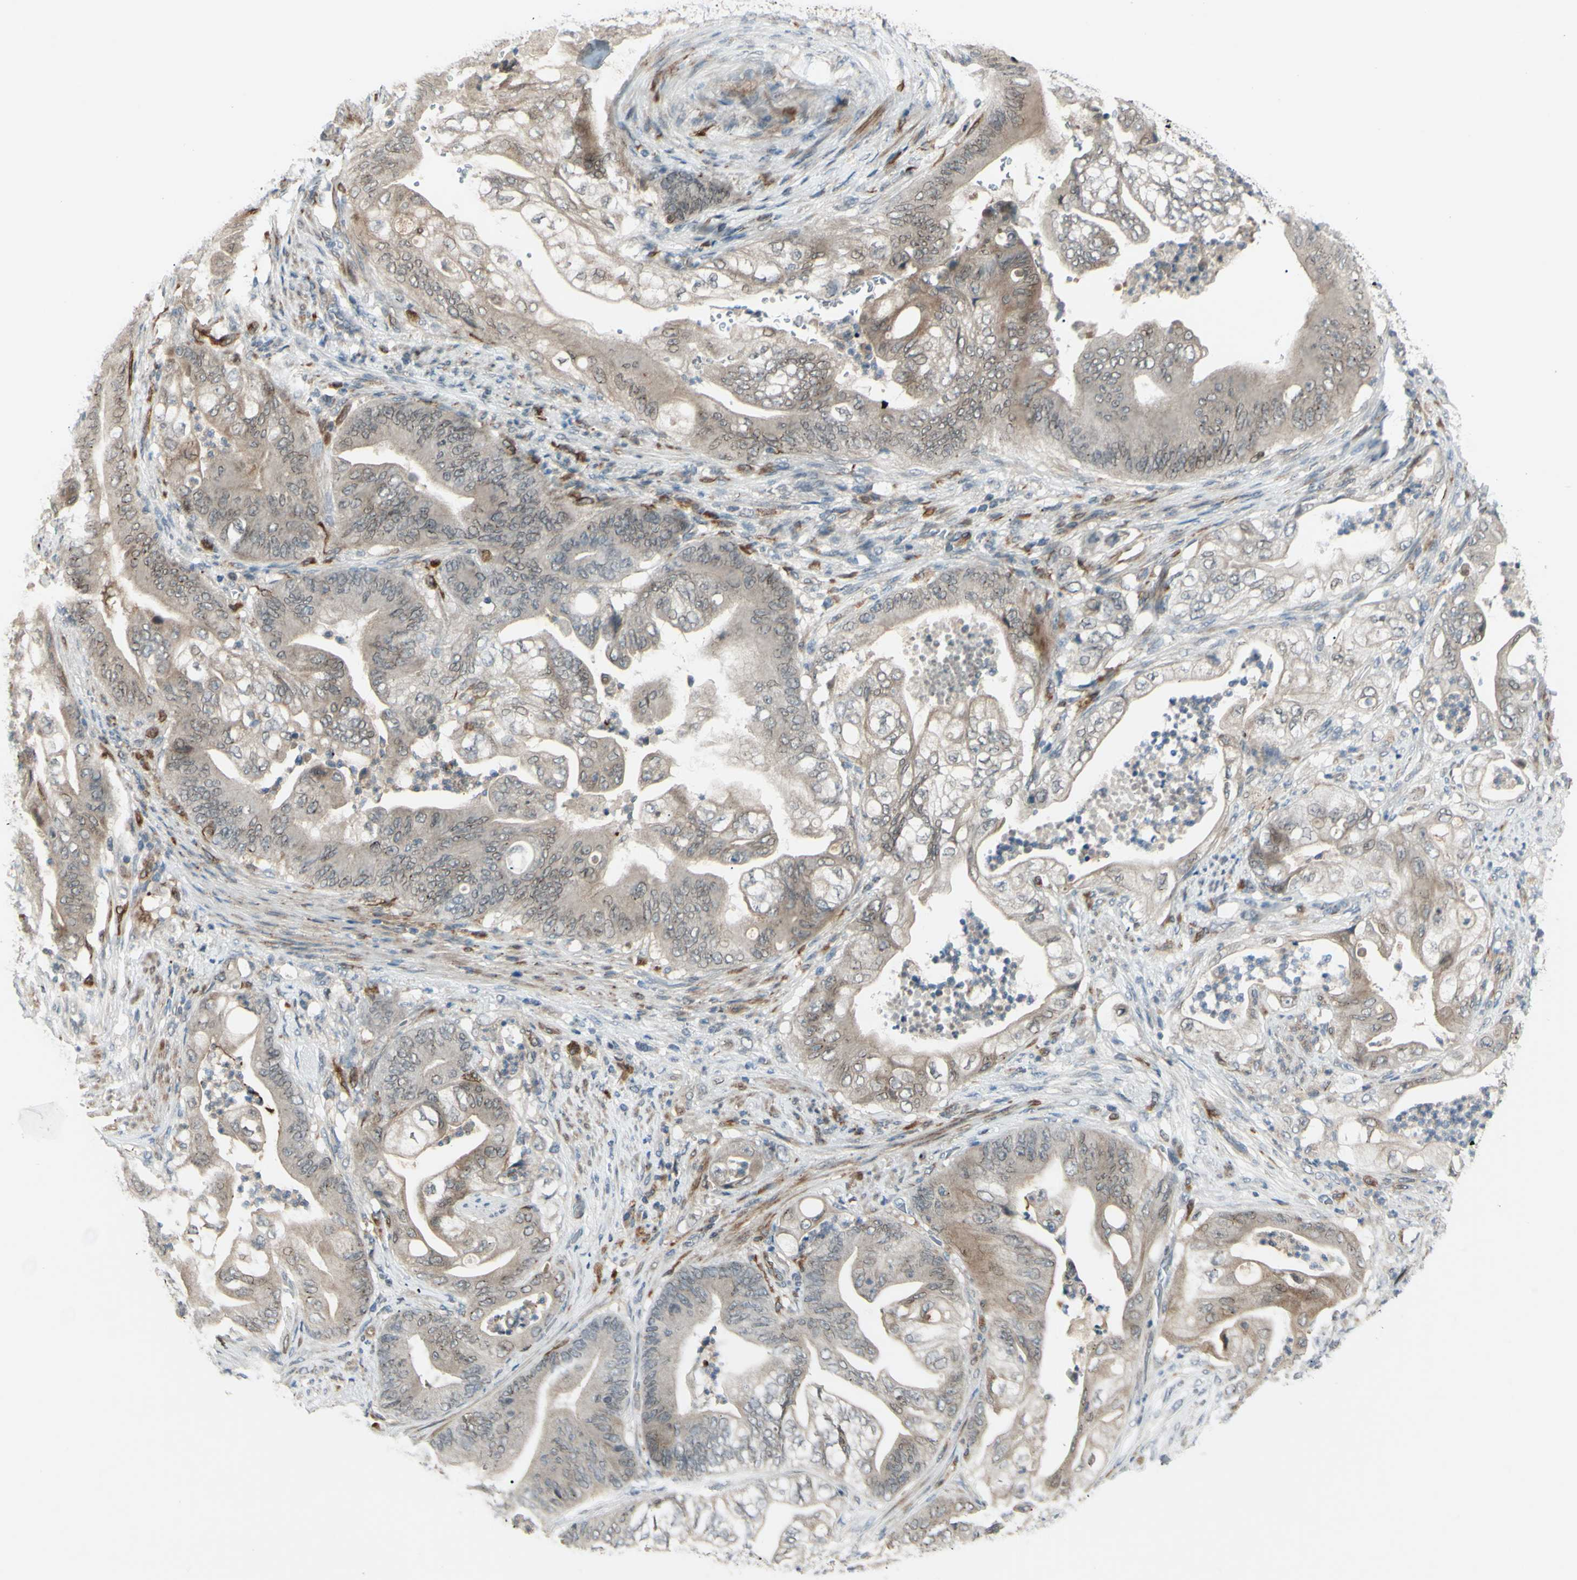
{"staining": {"intensity": "weak", "quantity": "<25%", "location": "cytoplasmic/membranous"}, "tissue": "stomach cancer", "cell_type": "Tumor cells", "image_type": "cancer", "snomed": [{"axis": "morphology", "description": "Adenocarcinoma, NOS"}, {"axis": "topography", "description": "Stomach"}], "caption": "A high-resolution photomicrograph shows immunohistochemistry (IHC) staining of stomach cancer (adenocarcinoma), which reveals no significant staining in tumor cells. Nuclei are stained in blue.", "gene": "FGFR2", "patient": {"sex": "female", "age": 73}}